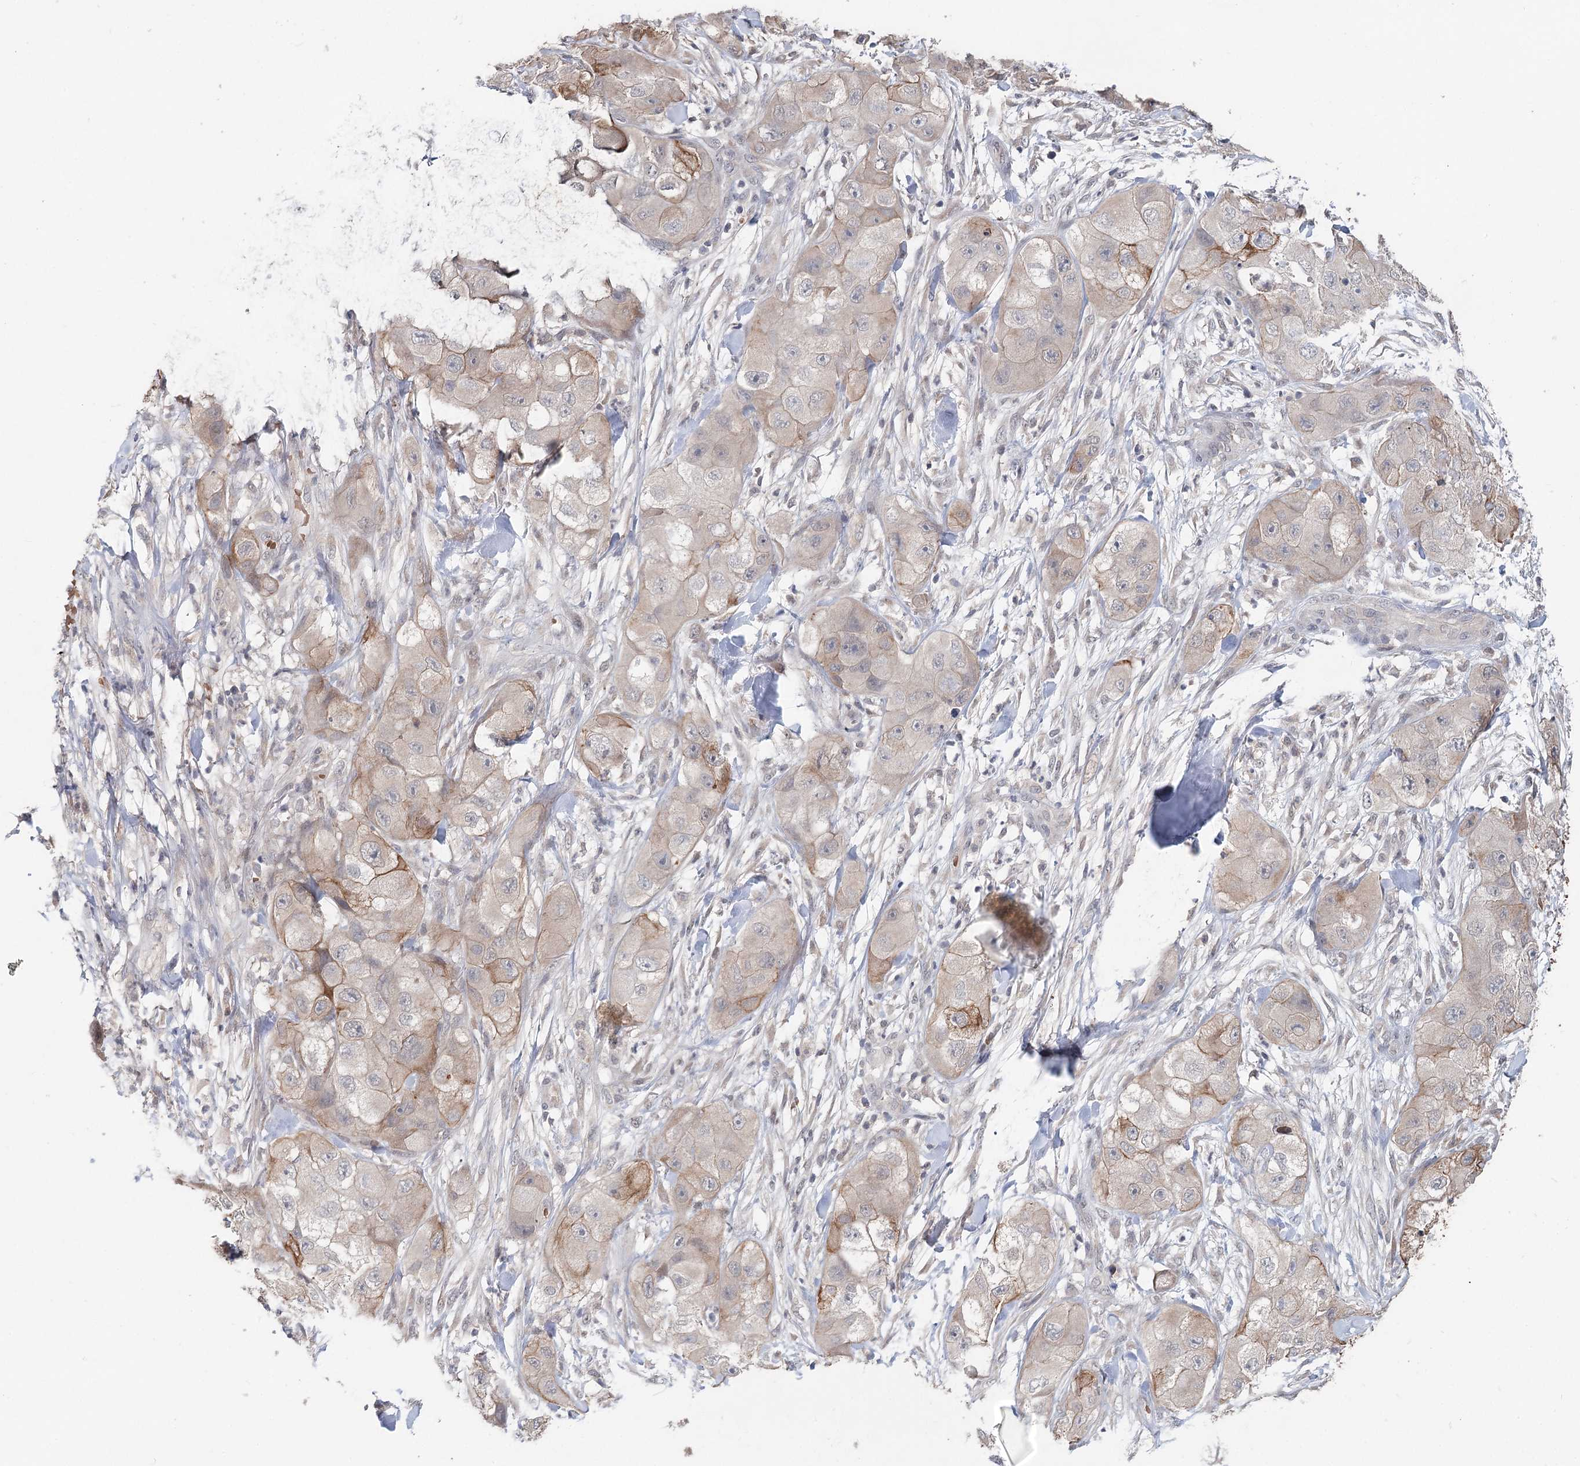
{"staining": {"intensity": "weak", "quantity": "<25%", "location": "cytoplasmic/membranous"}, "tissue": "skin cancer", "cell_type": "Tumor cells", "image_type": "cancer", "snomed": [{"axis": "morphology", "description": "Squamous cell carcinoma, NOS"}, {"axis": "topography", "description": "Skin"}, {"axis": "topography", "description": "Subcutis"}], "caption": "This is an IHC micrograph of human skin cancer. There is no positivity in tumor cells.", "gene": "FBXO7", "patient": {"sex": "male", "age": 73}}